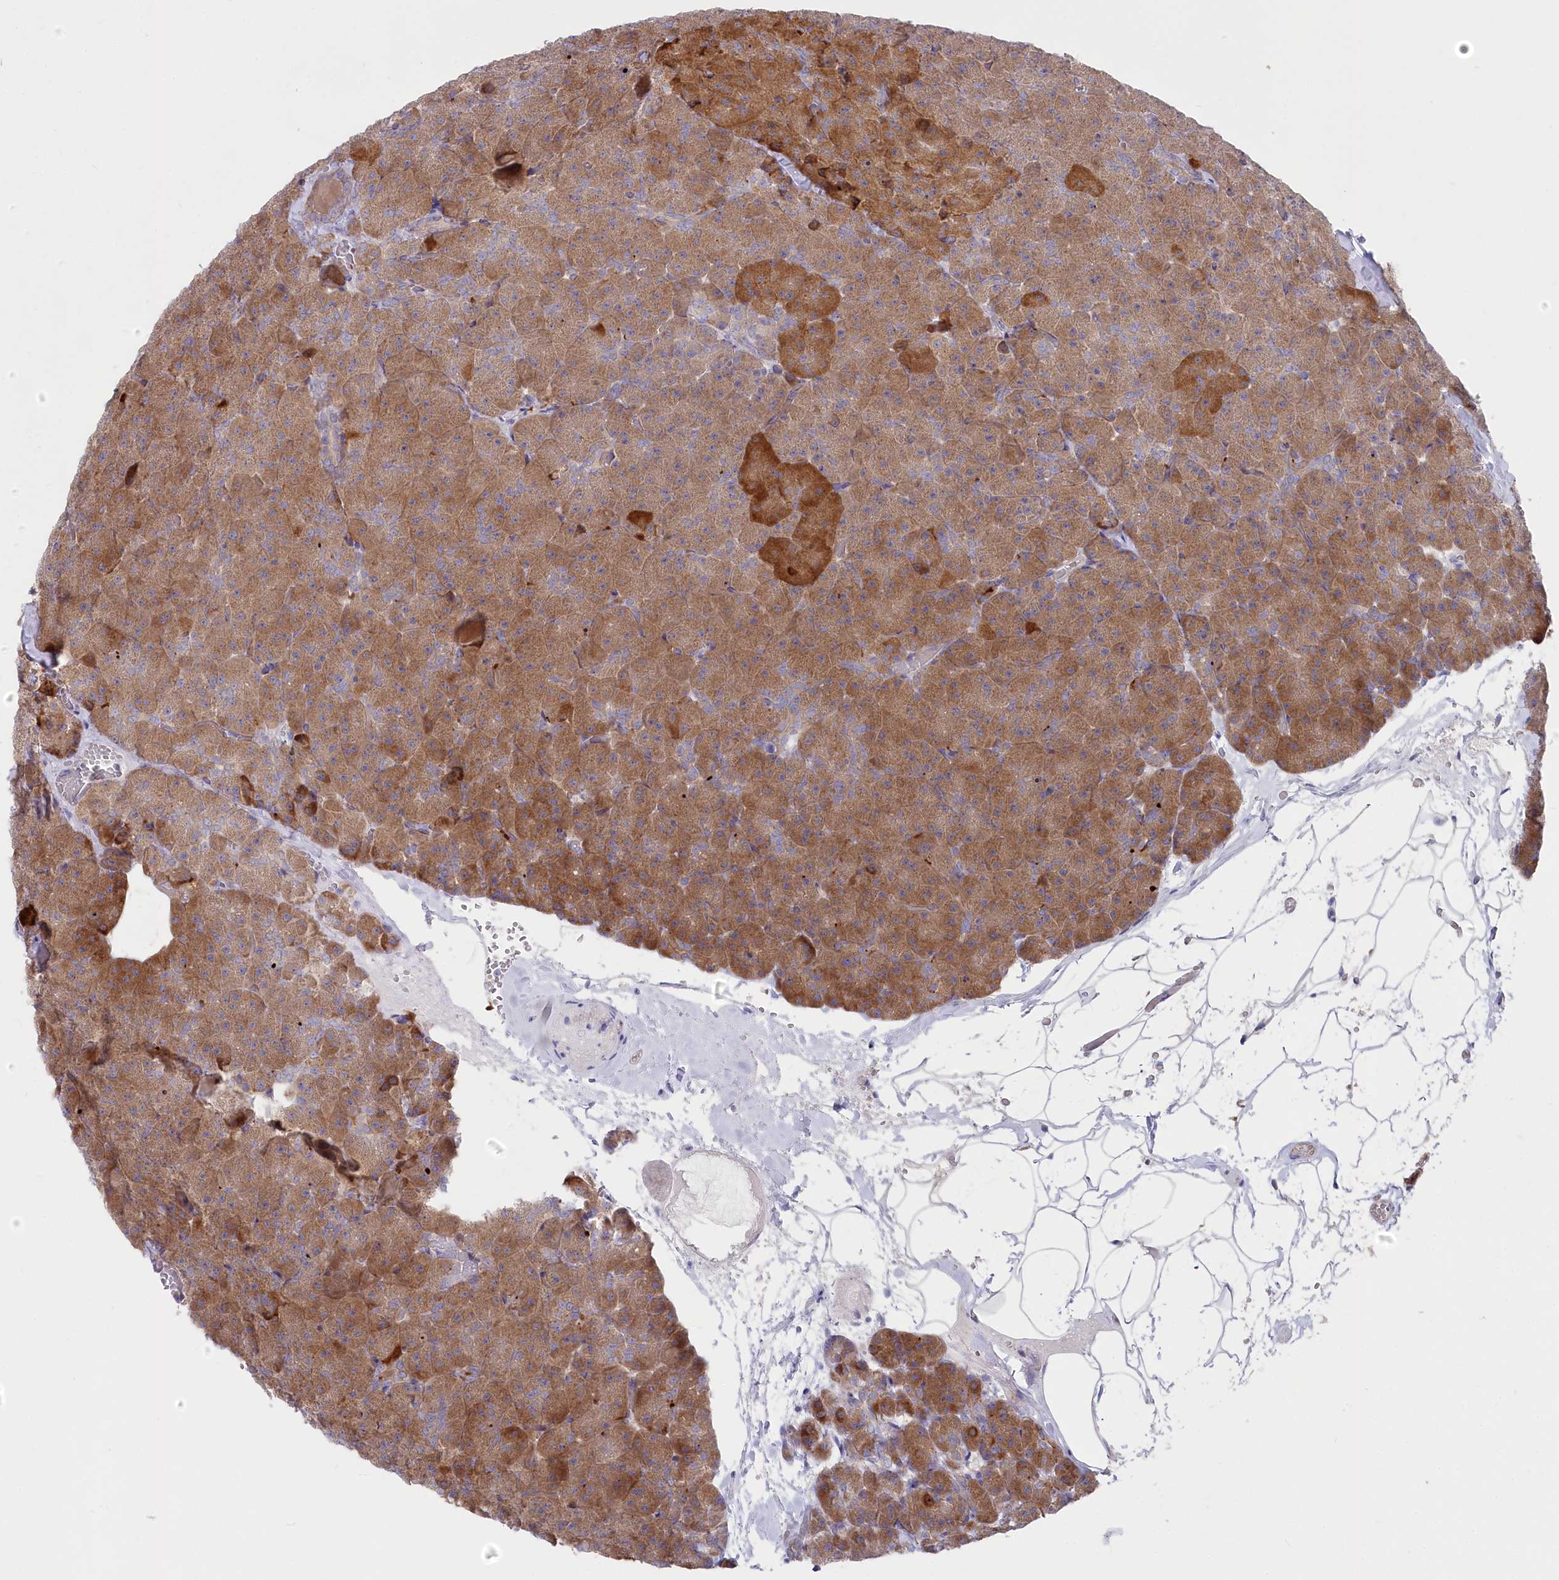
{"staining": {"intensity": "moderate", "quantity": ">75%", "location": "cytoplasmic/membranous"}, "tissue": "pancreas", "cell_type": "Exocrine glandular cells", "image_type": "normal", "snomed": [{"axis": "morphology", "description": "Normal tissue, NOS"}, {"axis": "topography", "description": "Pancreas"}], "caption": "High-magnification brightfield microscopy of benign pancreas stained with DAB (3,3'-diaminobenzidine) (brown) and counterstained with hematoxylin (blue). exocrine glandular cells exhibit moderate cytoplasmic/membranous positivity is seen in about>75% of cells. Nuclei are stained in blue.", "gene": "POGLUT1", "patient": {"sex": "male", "age": 36}}